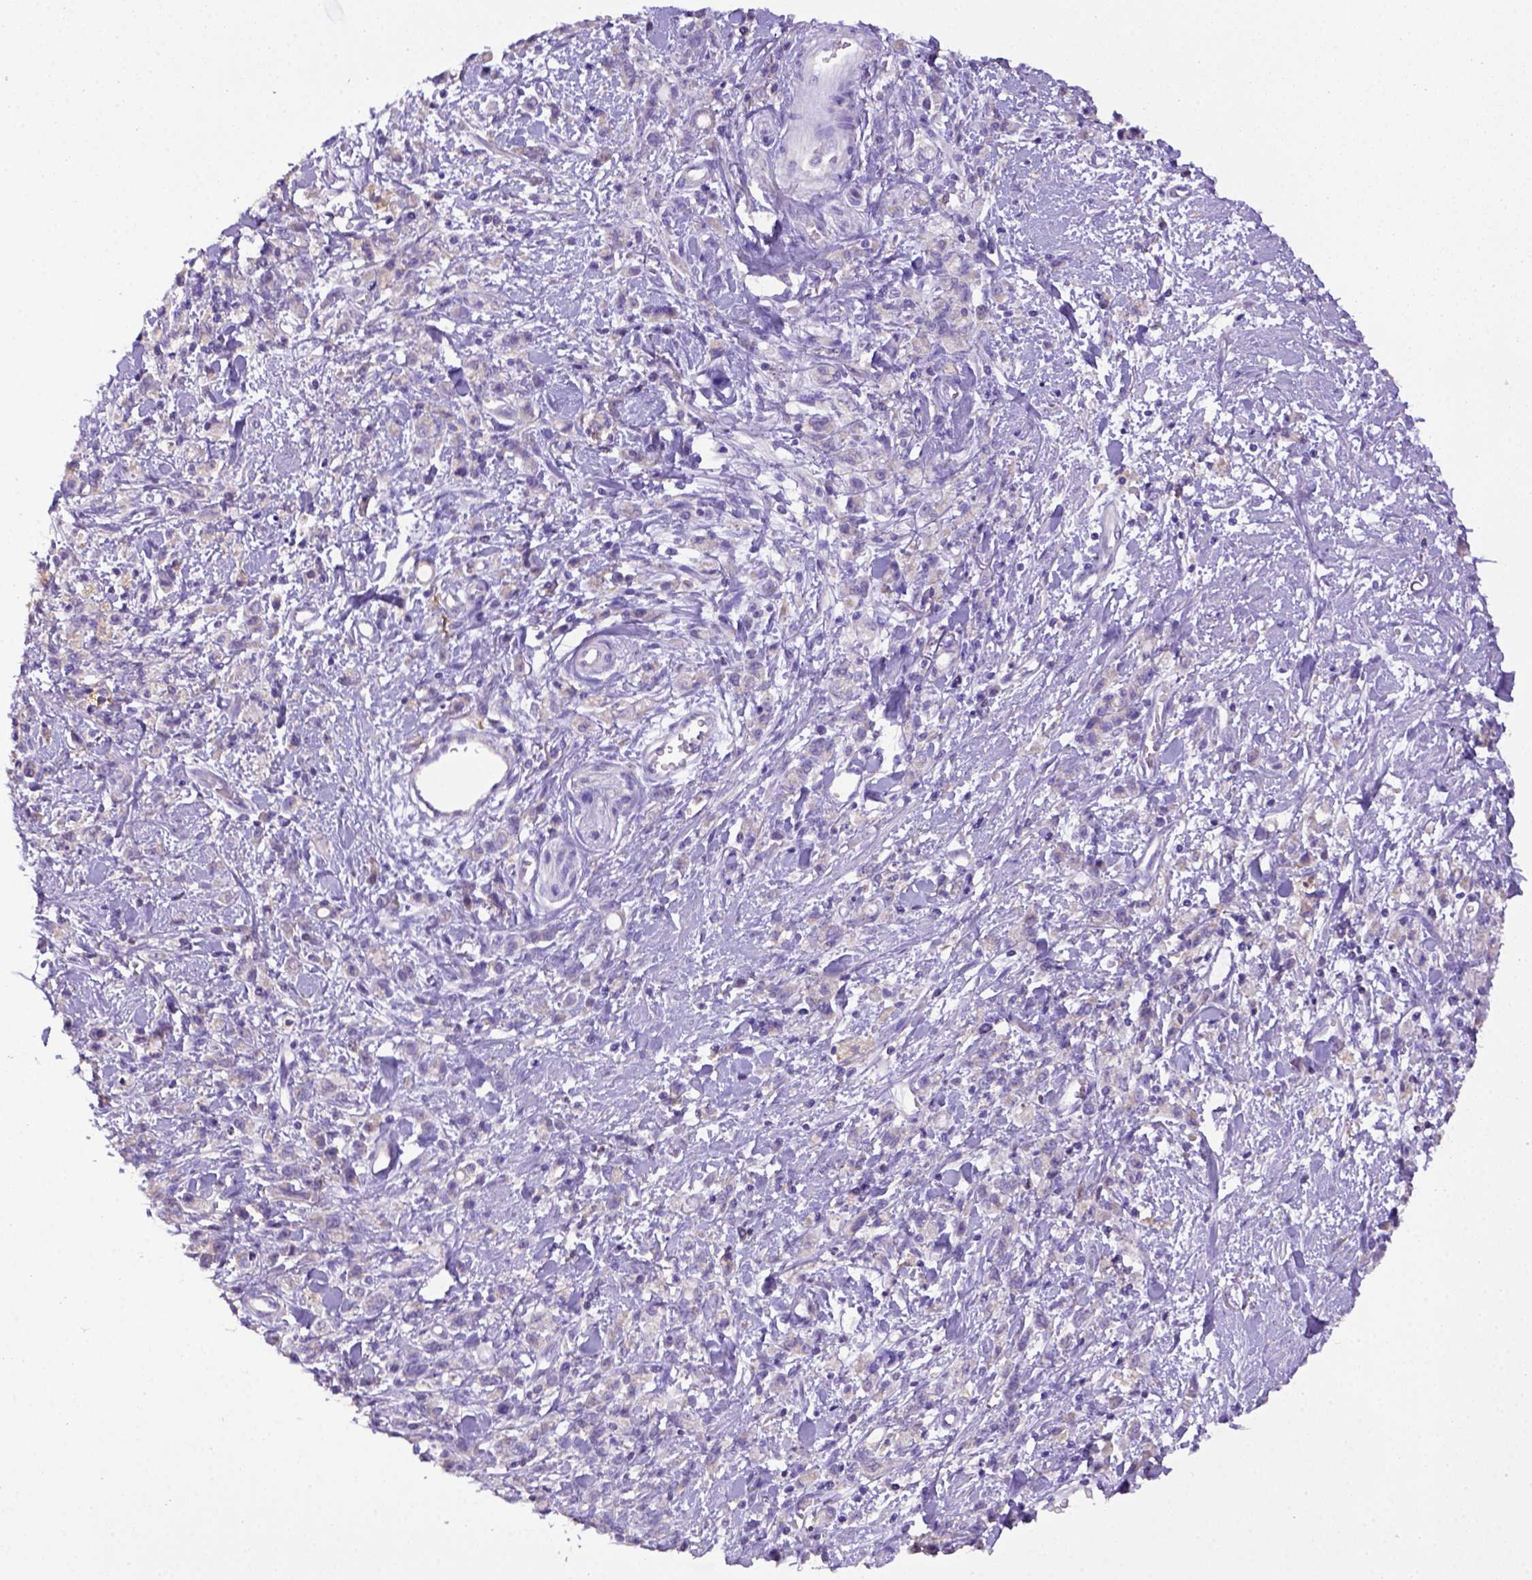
{"staining": {"intensity": "negative", "quantity": "none", "location": "none"}, "tissue": "stomach cancer", "cell_type": "Tumor cells", "image_type": "cancer", "snomed": [{"axis": "morphology", "description": "Adenocarcinoma, NOS"}, {"axis": "topography", "description": "Stomach"}], "caption": "High magnification brightfield microscopy of stomach cancer stained with DAB (brown) and counterstained with hematoxylin (blue): tumor cells show no significant staining.", "gene": "CD40", "patient": {"sex": "male", "age": 77}}